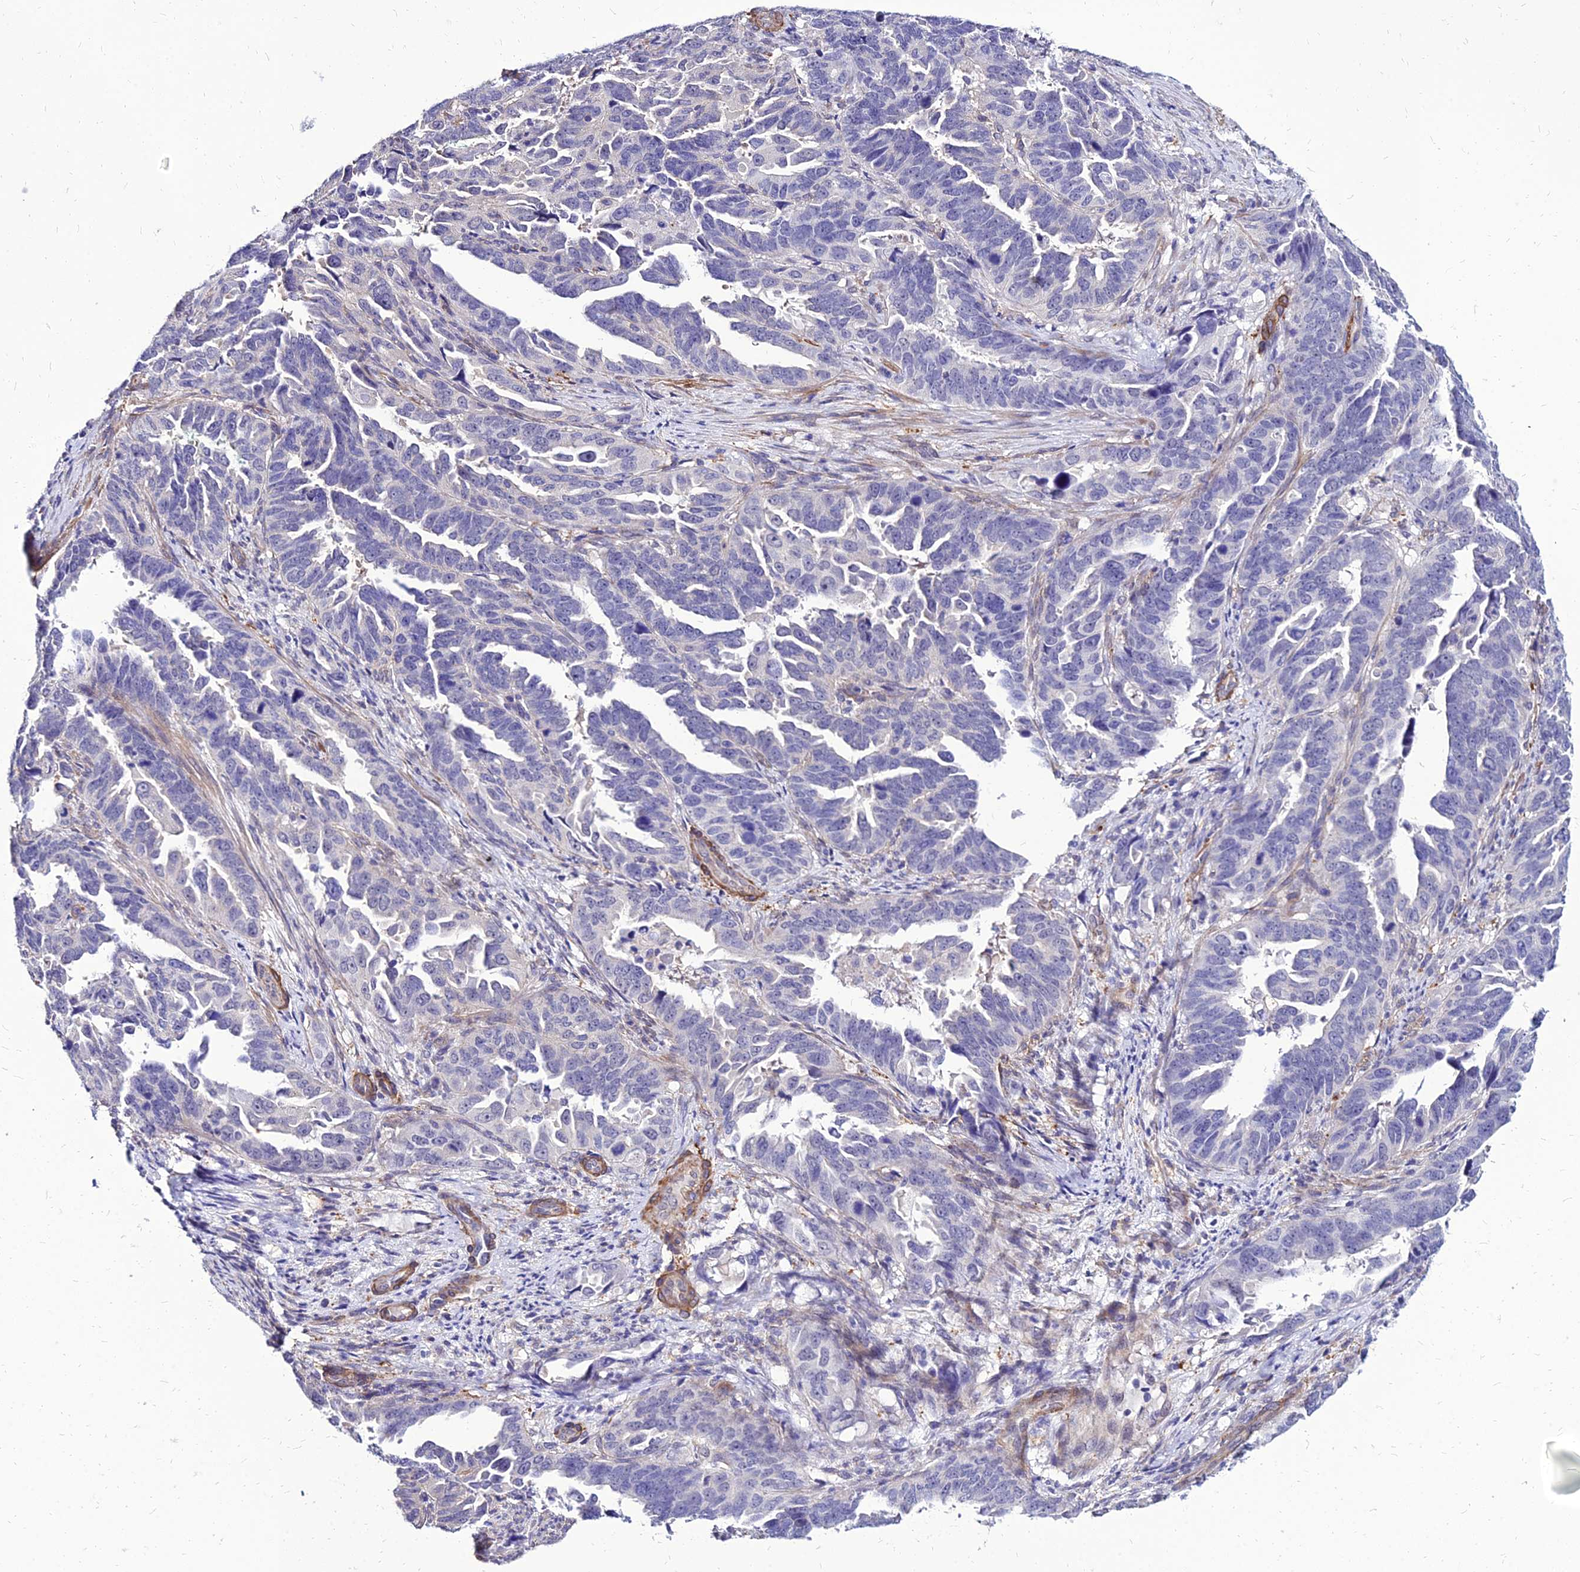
{"staining": {"intensity": "negative", "quantity": "none", "location": "none"}, "tissue": "endometrial cancer", "cell_type": "Tumor cells", "image_type": "cancer", "snomed": [{"axis": "morphology", "description": "Adenocarcinoma, NOS"}, {"axis": "topography", "description": "Endometrium"}], "caption": "Adenocarcinoma (endometrial) was stained to show a protein in brown. There is no significant staining in tumor cells.", "gene": "YEATS2", "patient": {"sex": "female", "age": 65}}